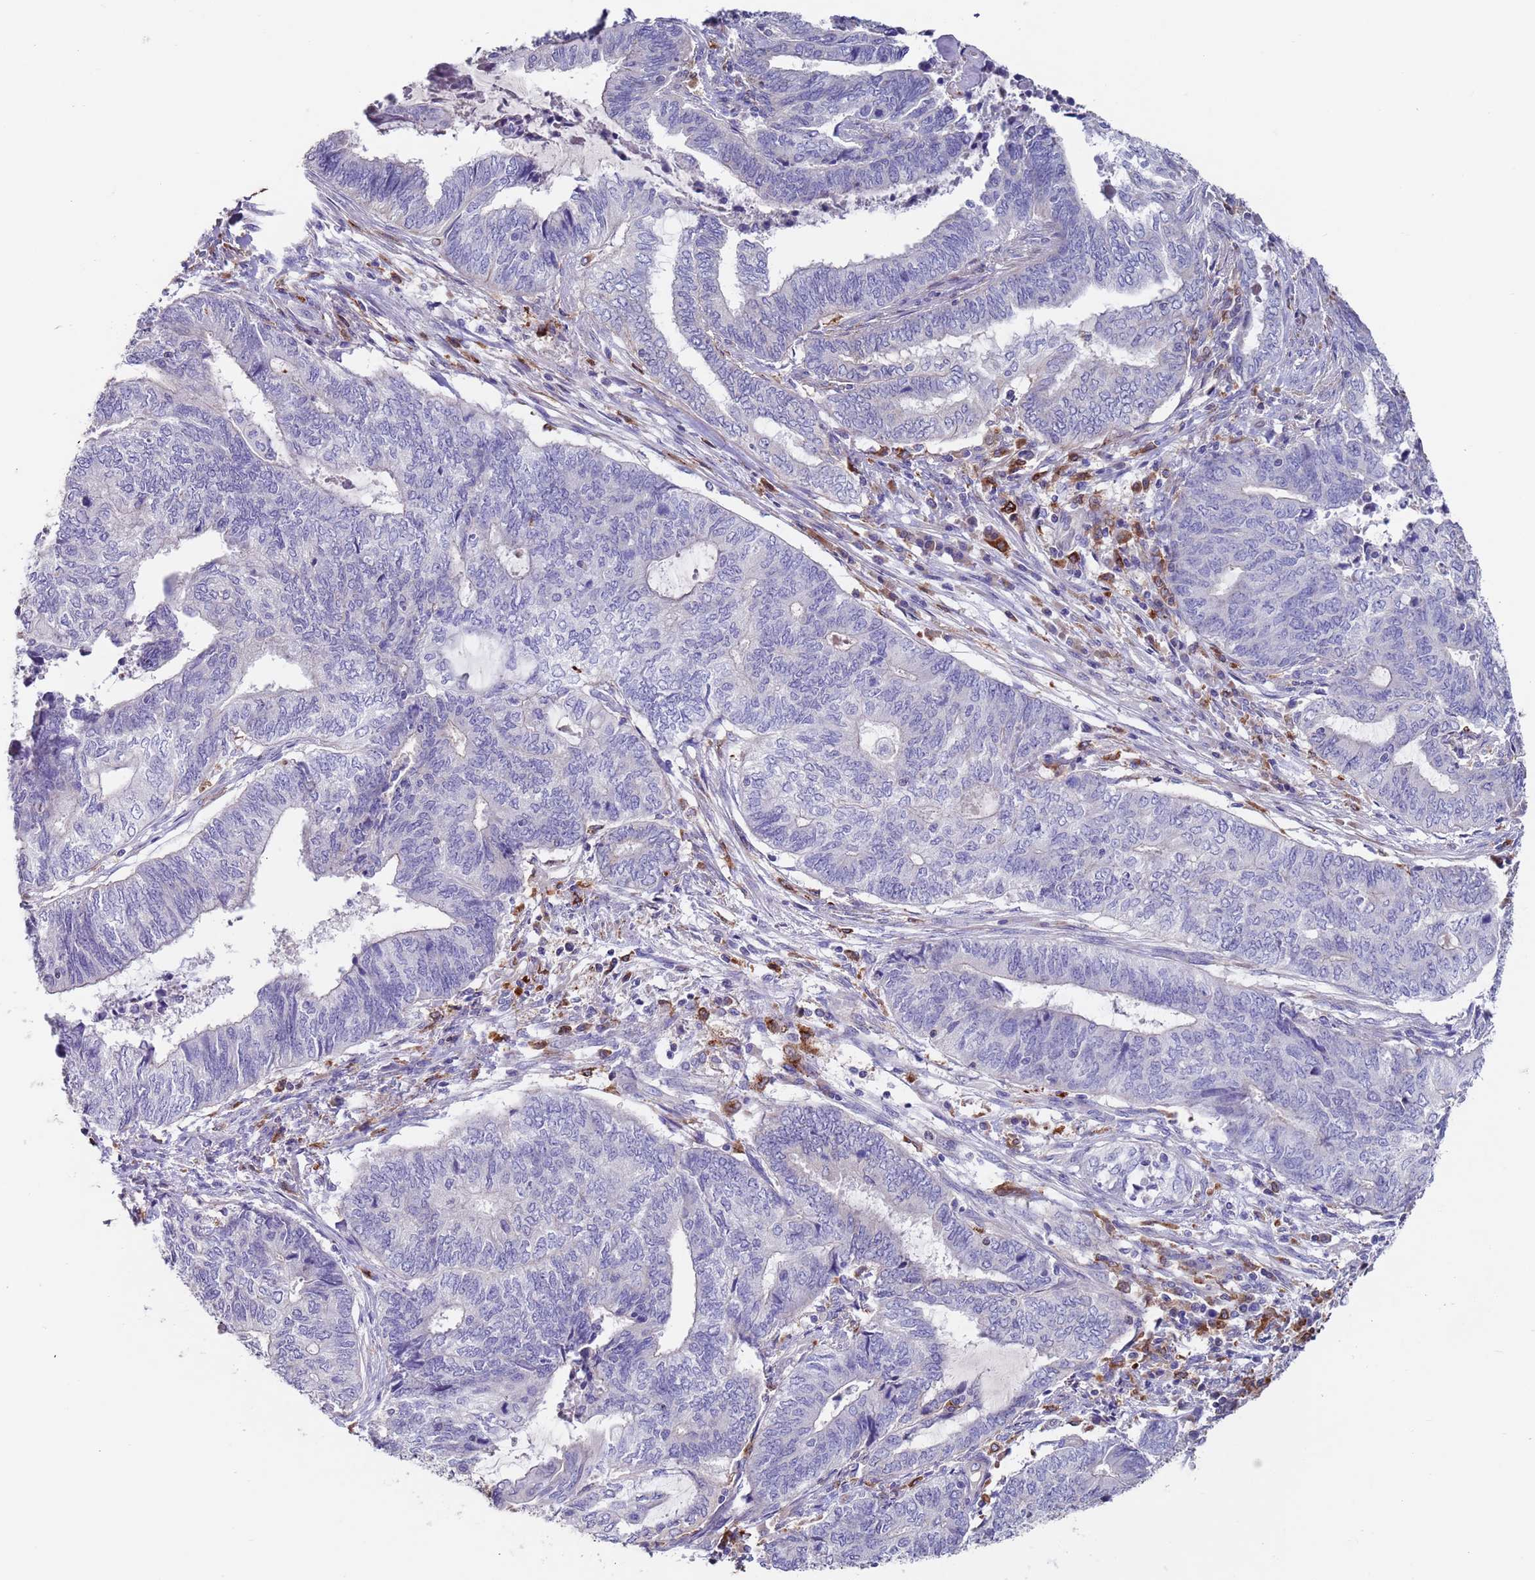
{"staining": {"intensity": "negative", "quantity": "none", "location": "none"}, "tissue": "endometrial cancer", "cell_type": "Tumor cells", "image_type": "cancer", "snomed": [{"axis": "morphology", "description": "Adenocarcinoma, NOS"}, {"axis": "topography", "description": "Uterus"}, {"axis": "topography", "description": "Endometrium"}], "caption": "Immunohistochemical staining of endometrial cancer displays no significant staining in tumor cells. (DAB (3,3'-diaminobenzidine) immunohistochemistry (IHC) with hematoxylin counter stain).", "gene": "GREB1L", "patient": {"sex": "female", "age": 70}}